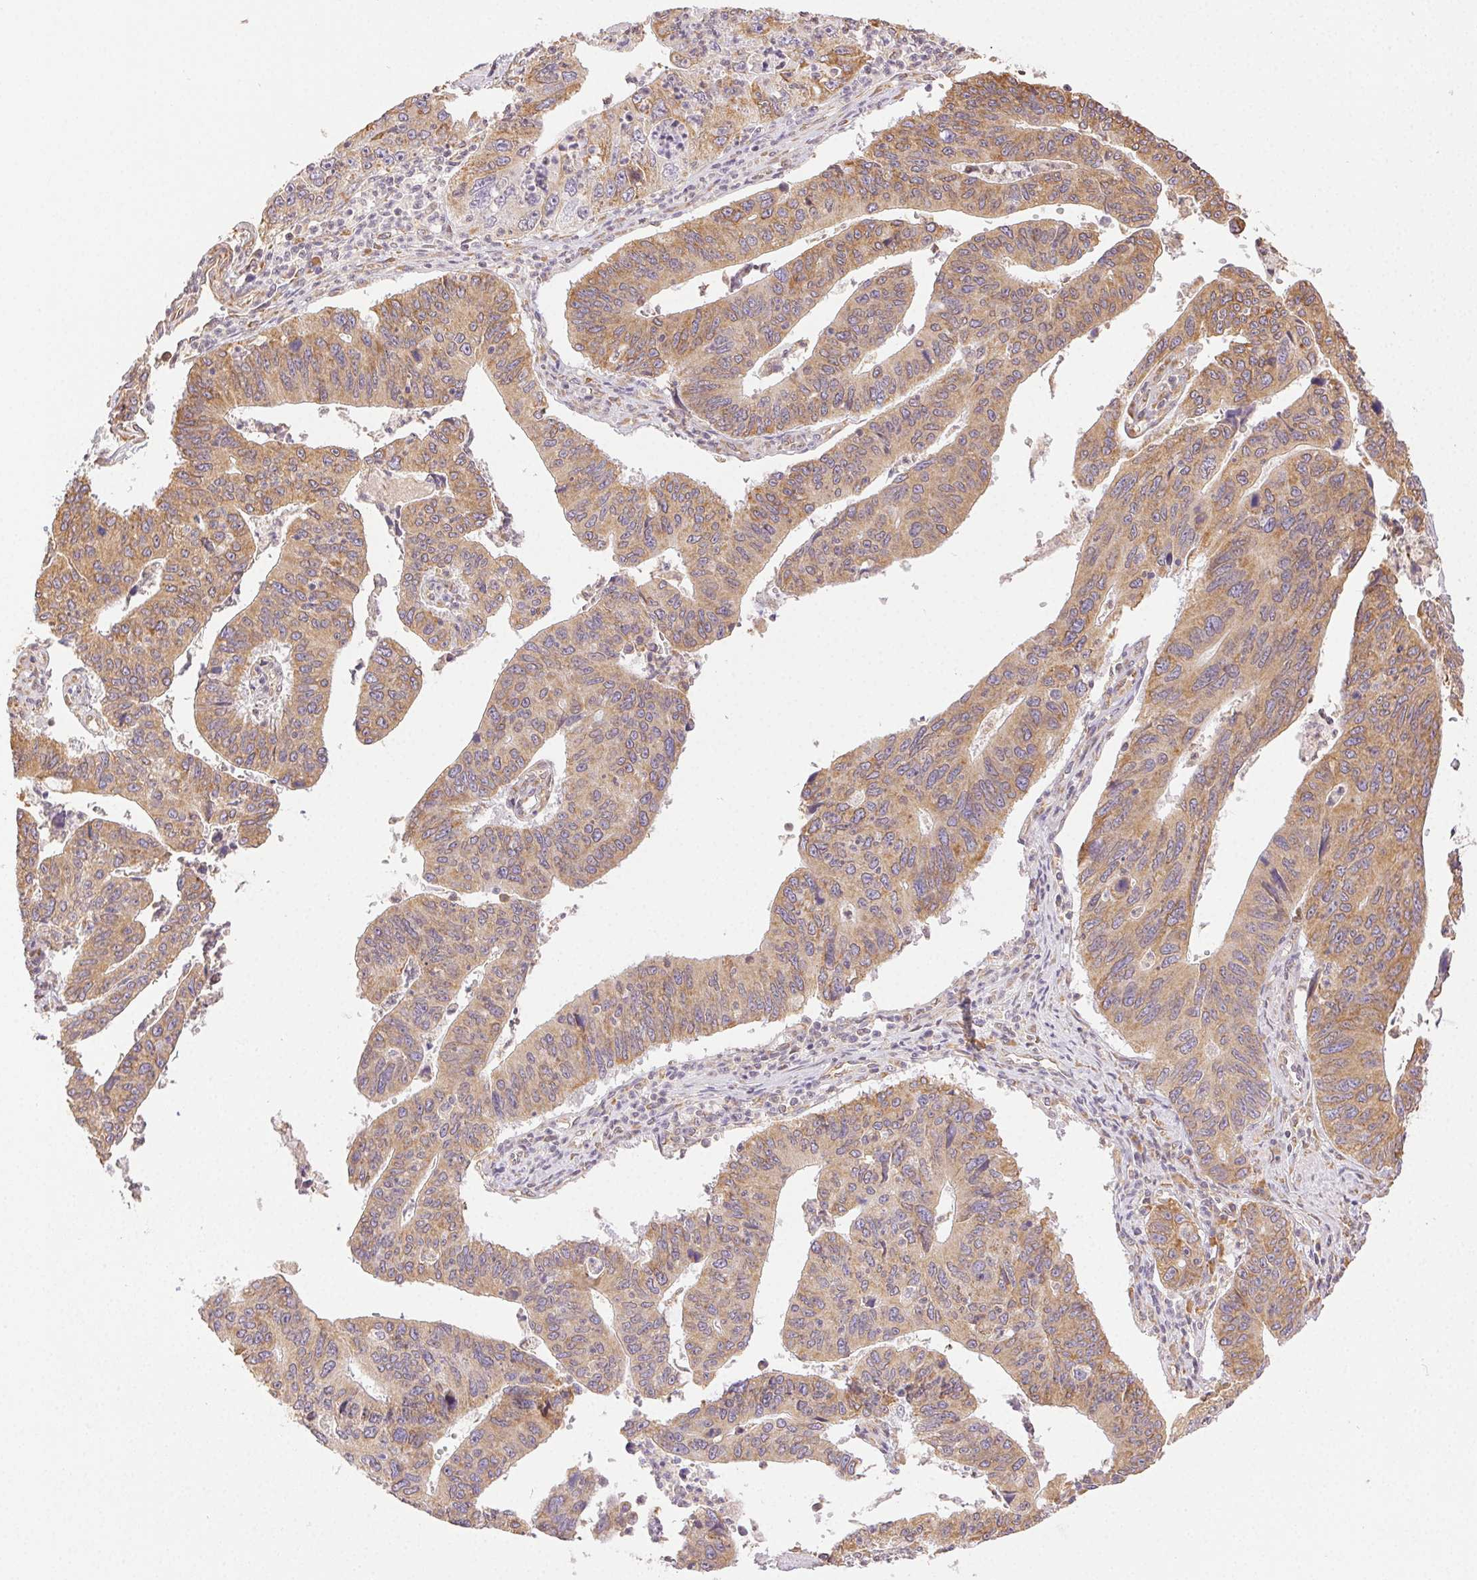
{"staining": {"intensity": "moderate", "quantity": ">75%", "location": "cytoplasmic/membranous"}, "tissue": "stomach cancer", "cell_type": "Tumor cells", "image_type": "cancer", "snomed": [{"axis": "morphology", "description": "Adenocarcinoma, NOS"}, {"axis": "topography", "description": "Stomach"}], "caption": "Moderate cytoplasmic/membranous expression is present in approximately >75% of tumor cells in adenocarcinoma (stomach).", "gene": "ENTREP1", "patient": {"sex": "male", "age": 59}}